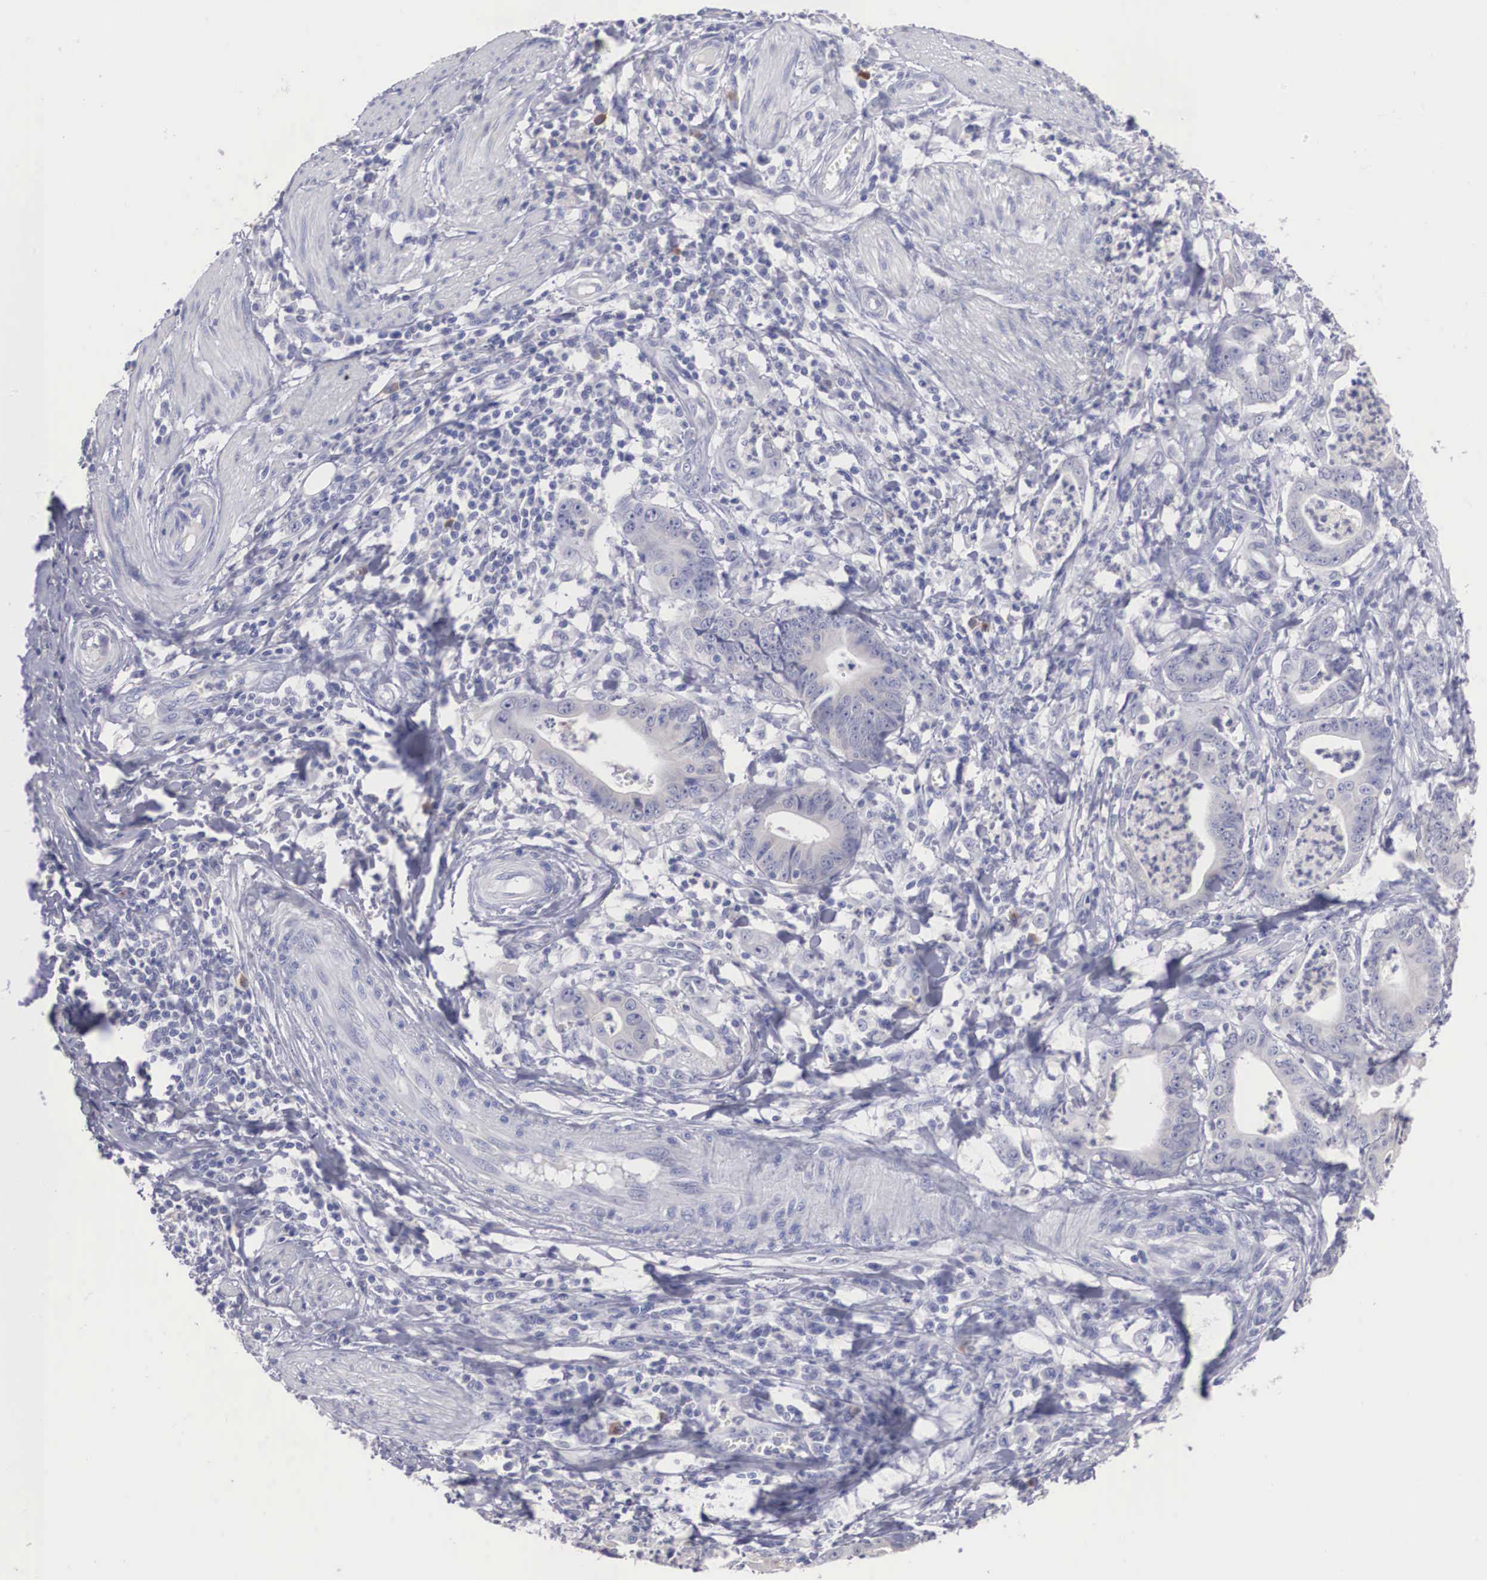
{"staining": {"intensity": "negative", "quantity": "none", "location": "none"}, "tissue": "stomach cancer", "cell_type": "Tumor cells", "image_type": "cancer", "snomed": [{"axis": "morphology", "description": "Adenocarcinoma, NOS"}, {"axis": "topography", "description": "Stomach, lower"}], "caption": "Tumor cells show no significant protein positivity in stomach cancer.", "gene": "REPS2", "patient": {"sex": "female", "age": 86}}